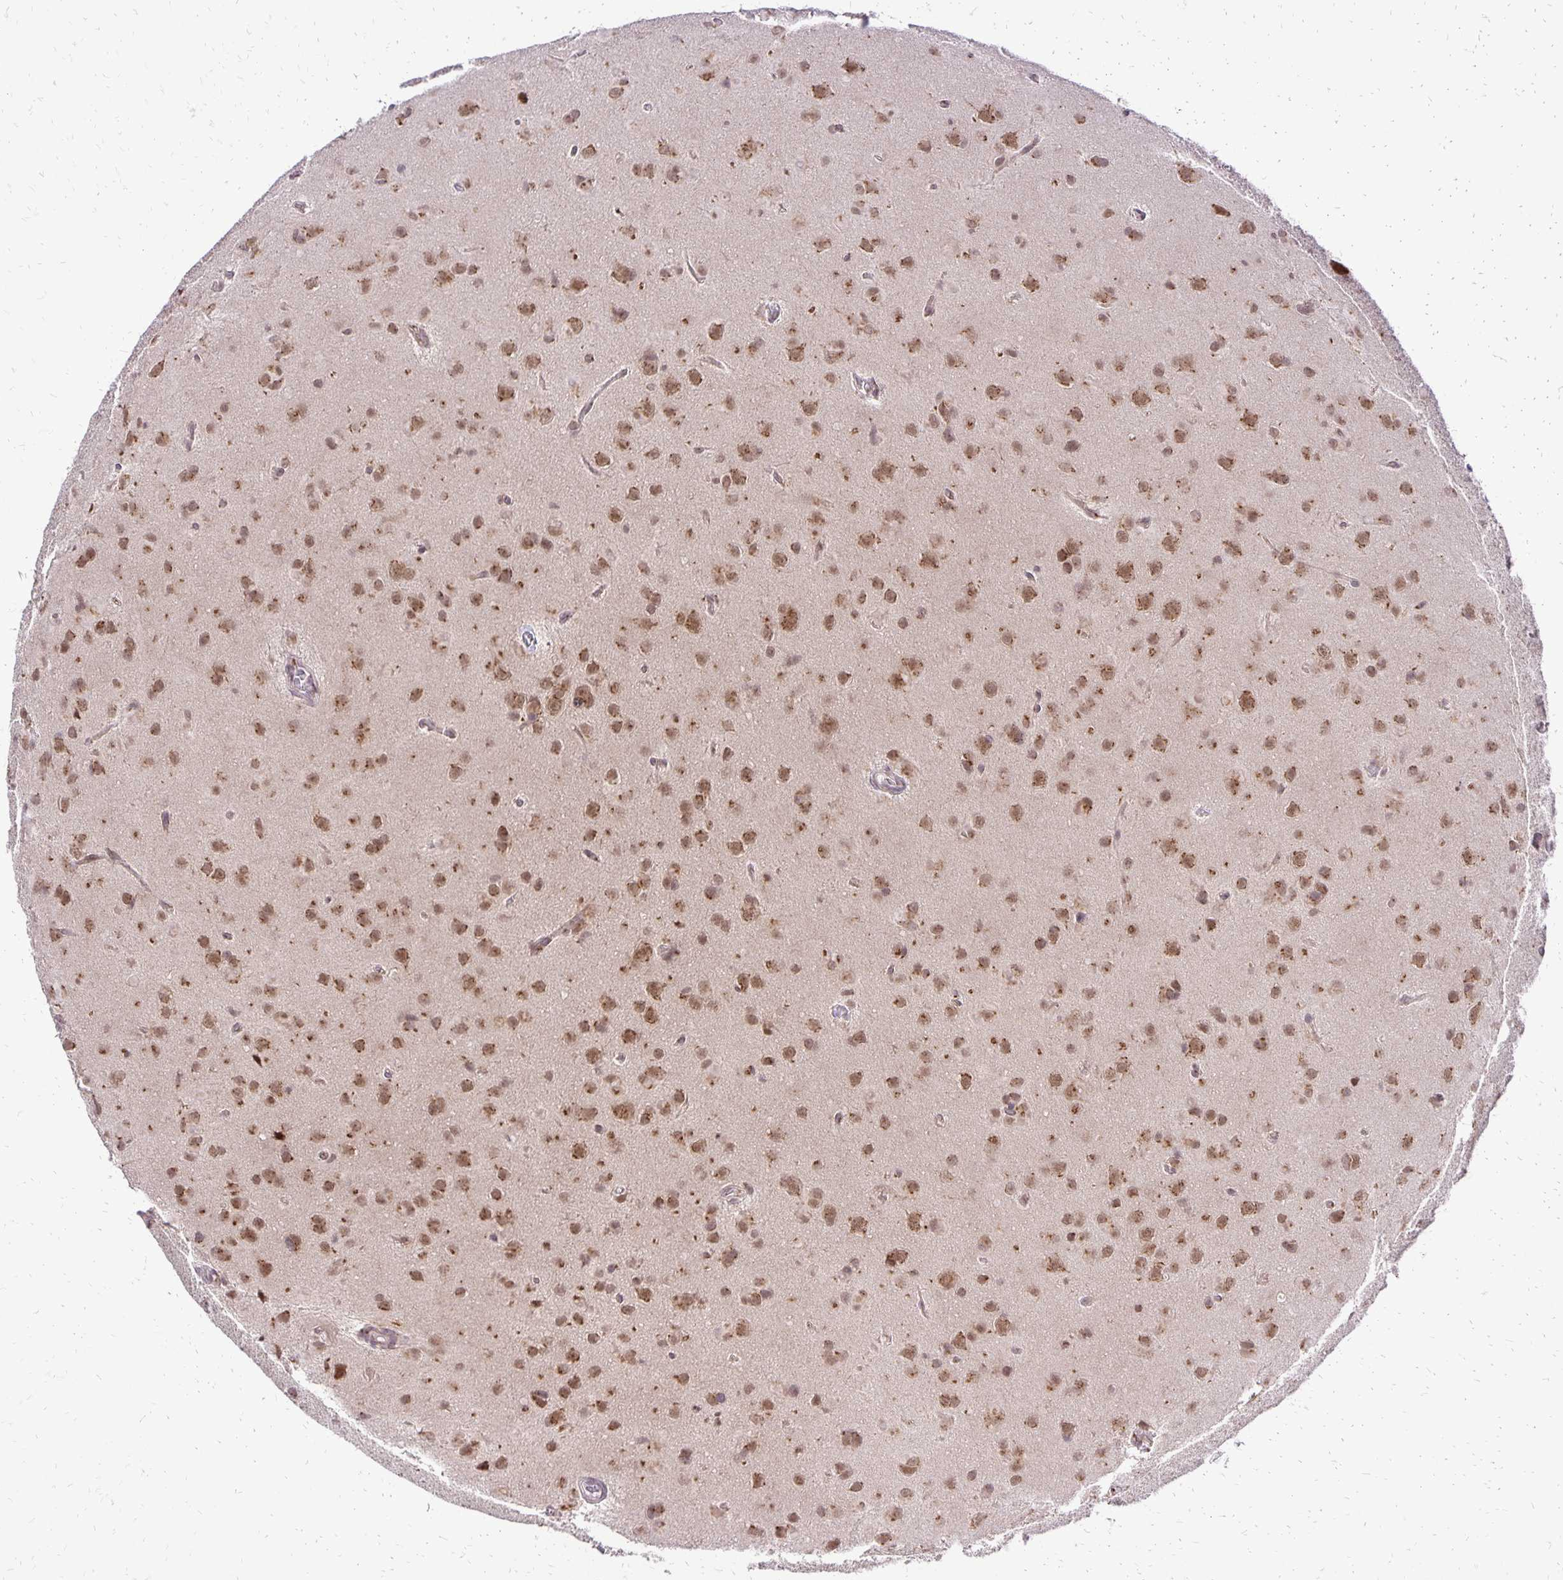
{"staining": {"intensity": "moderate", "quantity": ">75%", "location": "cytoplasmic/membranous,nuclear"}, "tissue": "glioma", "cell_type": "Tumor cells", "image_type": "cancer", "snomed": [{"axis": "morphology", "description": "Glioma, malignant, Low grade"}, {"axis": "topography", "description": "Brain"}], "caption": "IHC (DAB (3,3'-diaminobenzidine)) staining of human glioma reveals moderate cytoplasmic/membranous and nuclear protein expression in approximately >75% of tumor cells.", "gene": "GOLGA5", "patient": {"sex": "male", "age": 58}}